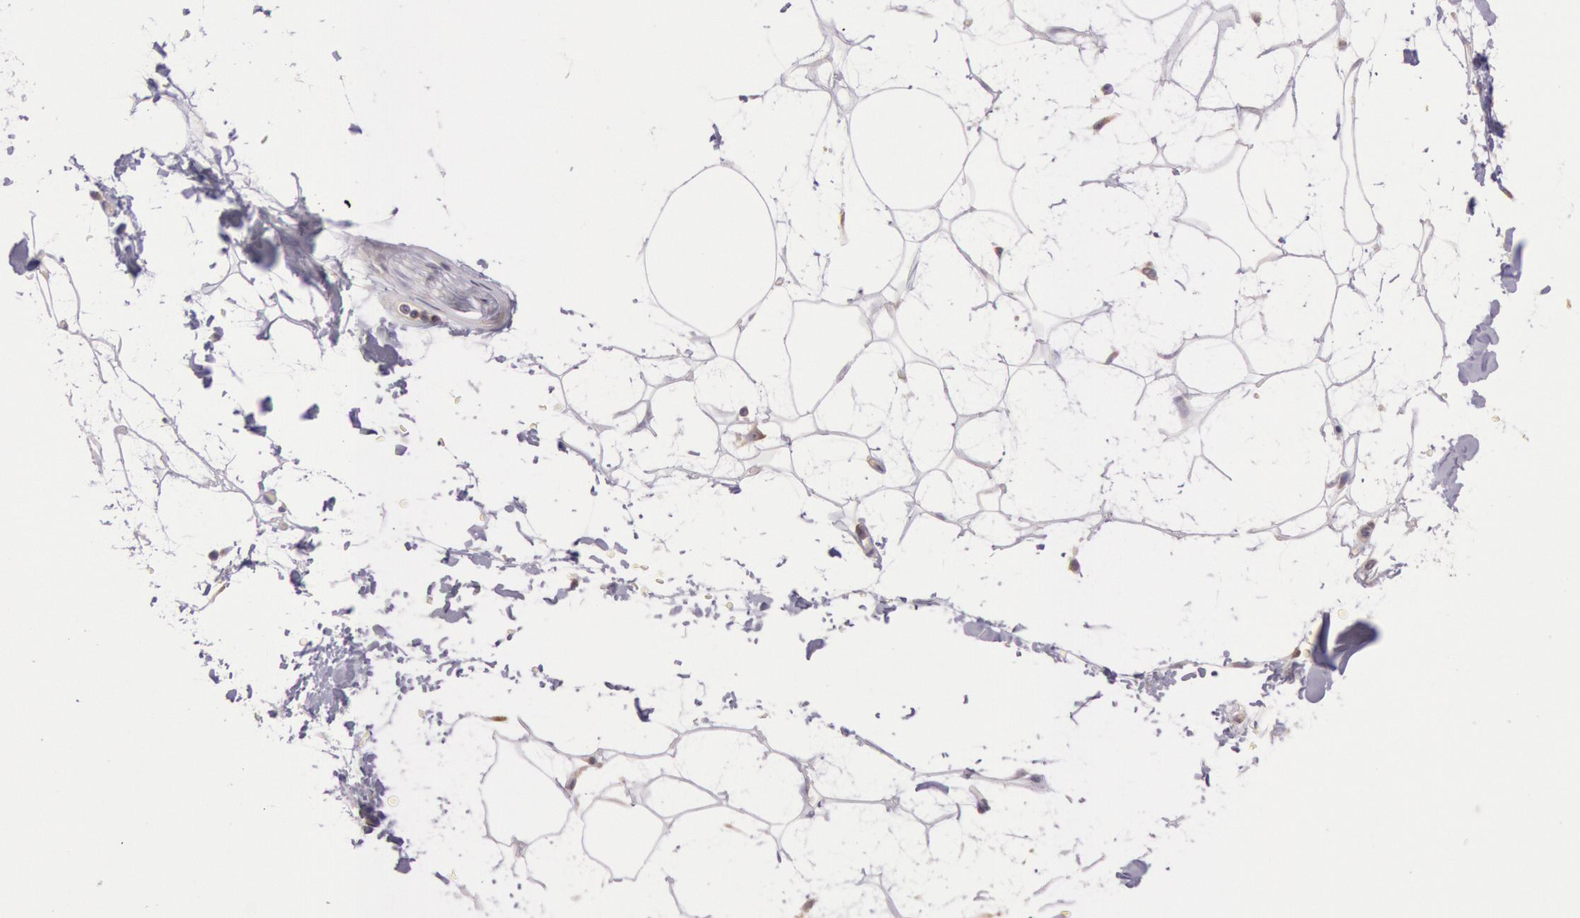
{"staining": {"intensity": "weak", "quantity": ">75%", "location": "cytoplasmic/membranous"}, "tissue": "adipose tissue", "cell_type": "Adipocytes", "image_type": "normal", "snomed": [{"axis": "morphology", "description": "Normal tissue, NOS"}, {"axis": "topography", "description": "Soft tissue"}], "caption": "The histopathology image reveals staining of unremarkable adipose tissue, revealing weak cytoplasmic/membranous protein expression (brown color) within adipocytes.", "gene": "CHUK", "patient": {"sex": "male", "age": 72}}